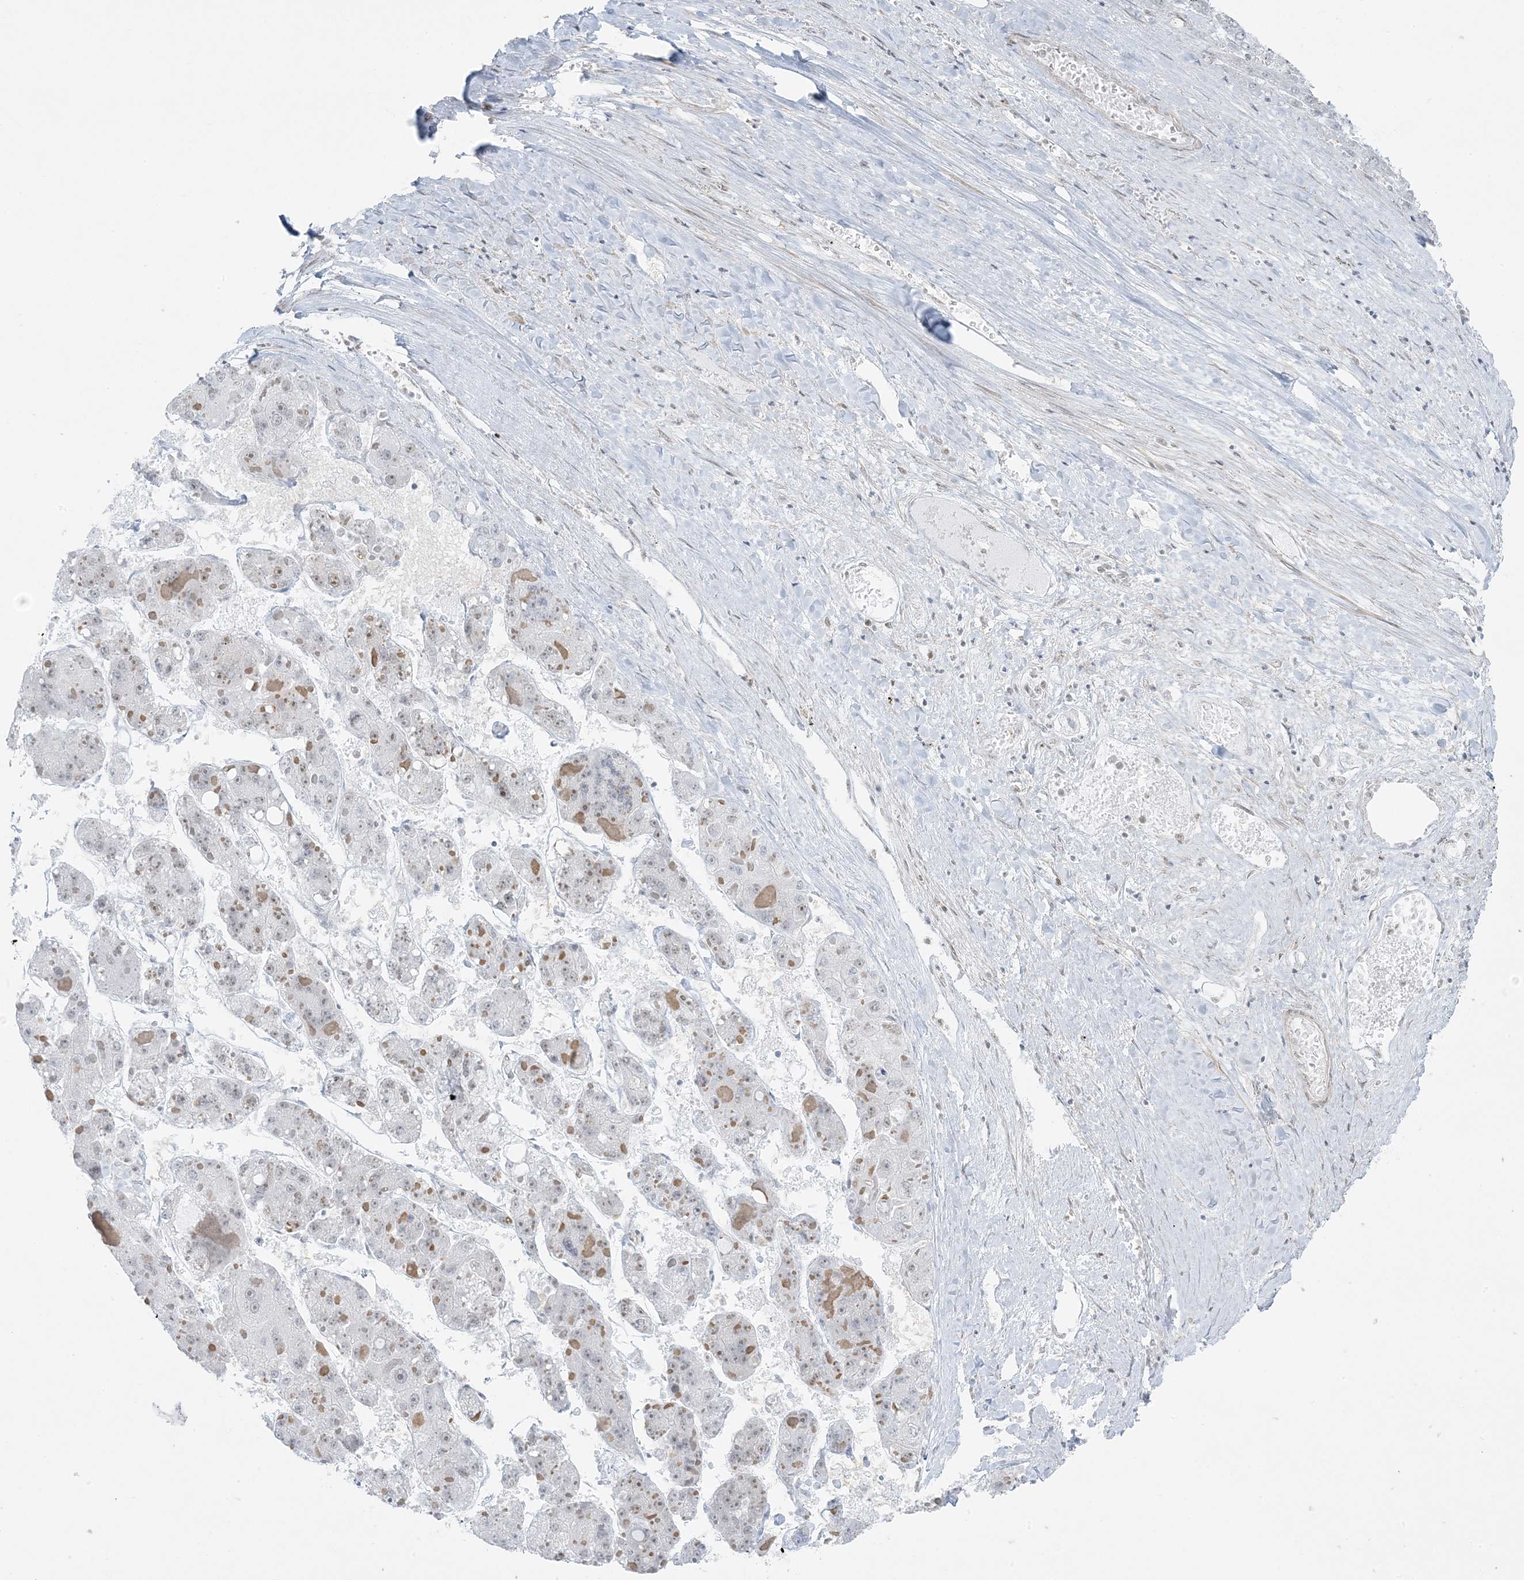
{"staining": {"intensity": "negative", "quantity": "none", "location": "none"}, "tissue": "liver cancer", "cell_type": "Tumor cells", "image_type": "cancer", "snomed": [{"axis": "morphology", "description": "Carcinoma, Hepatocellular, NOS"}, {"axis": "topography", "description": "Liver"}], "caption": "Immunohistochemistry (IHC) micrograph of human liver cancer stained for a protein (brown), which demonstrates no expression in tumor cells. (DAB (3,3'-diaminobenzidine) immunohistochemistry, high magnification).", "gene": "ZNF787", "patient": {"sex": "female", "age": 73}}